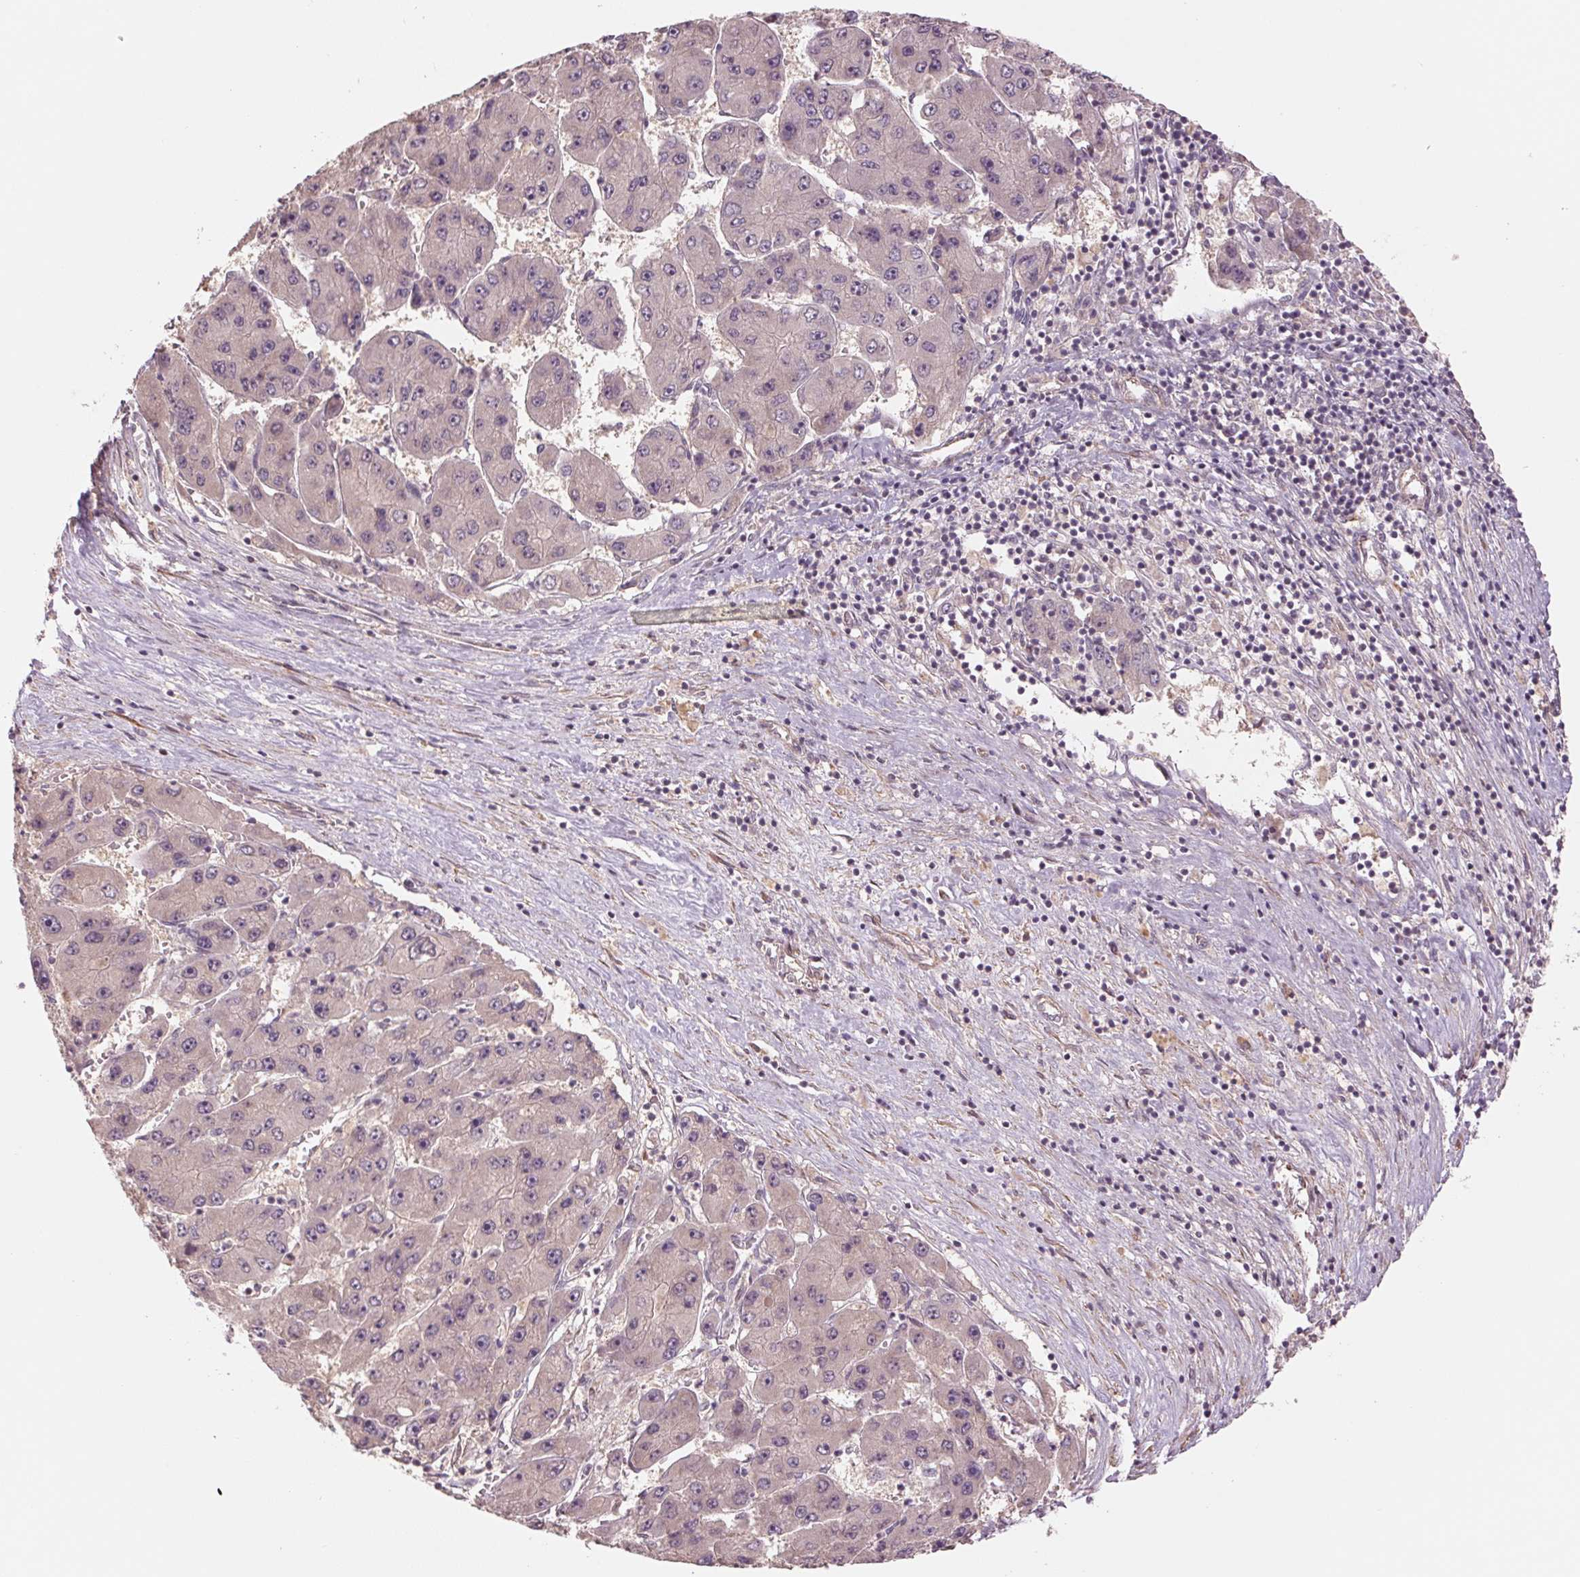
{"staining": {"intensity": "negative", "quantity": "none", "location": "none"}, "tissue": "liver cancer", "cell_type": "Tumor cells", "image_type": "cancer", "snomed": [{"axis": "morphology", "description": "Carcinoma, Hepatocellular, NOS"}, {"axis": "topography", "description": "Liver"}], "caption": "IHC image of liver cancer (hepatocellular carcinoma) stained for a protein (brown), which reveals no expression in tumor cells. The staining is performed using DAB brown chromogen with nuclei counter-stained in using hematoxylin.", "gene": "PPIA", "patient": {"sex": "female", "age": 61}}